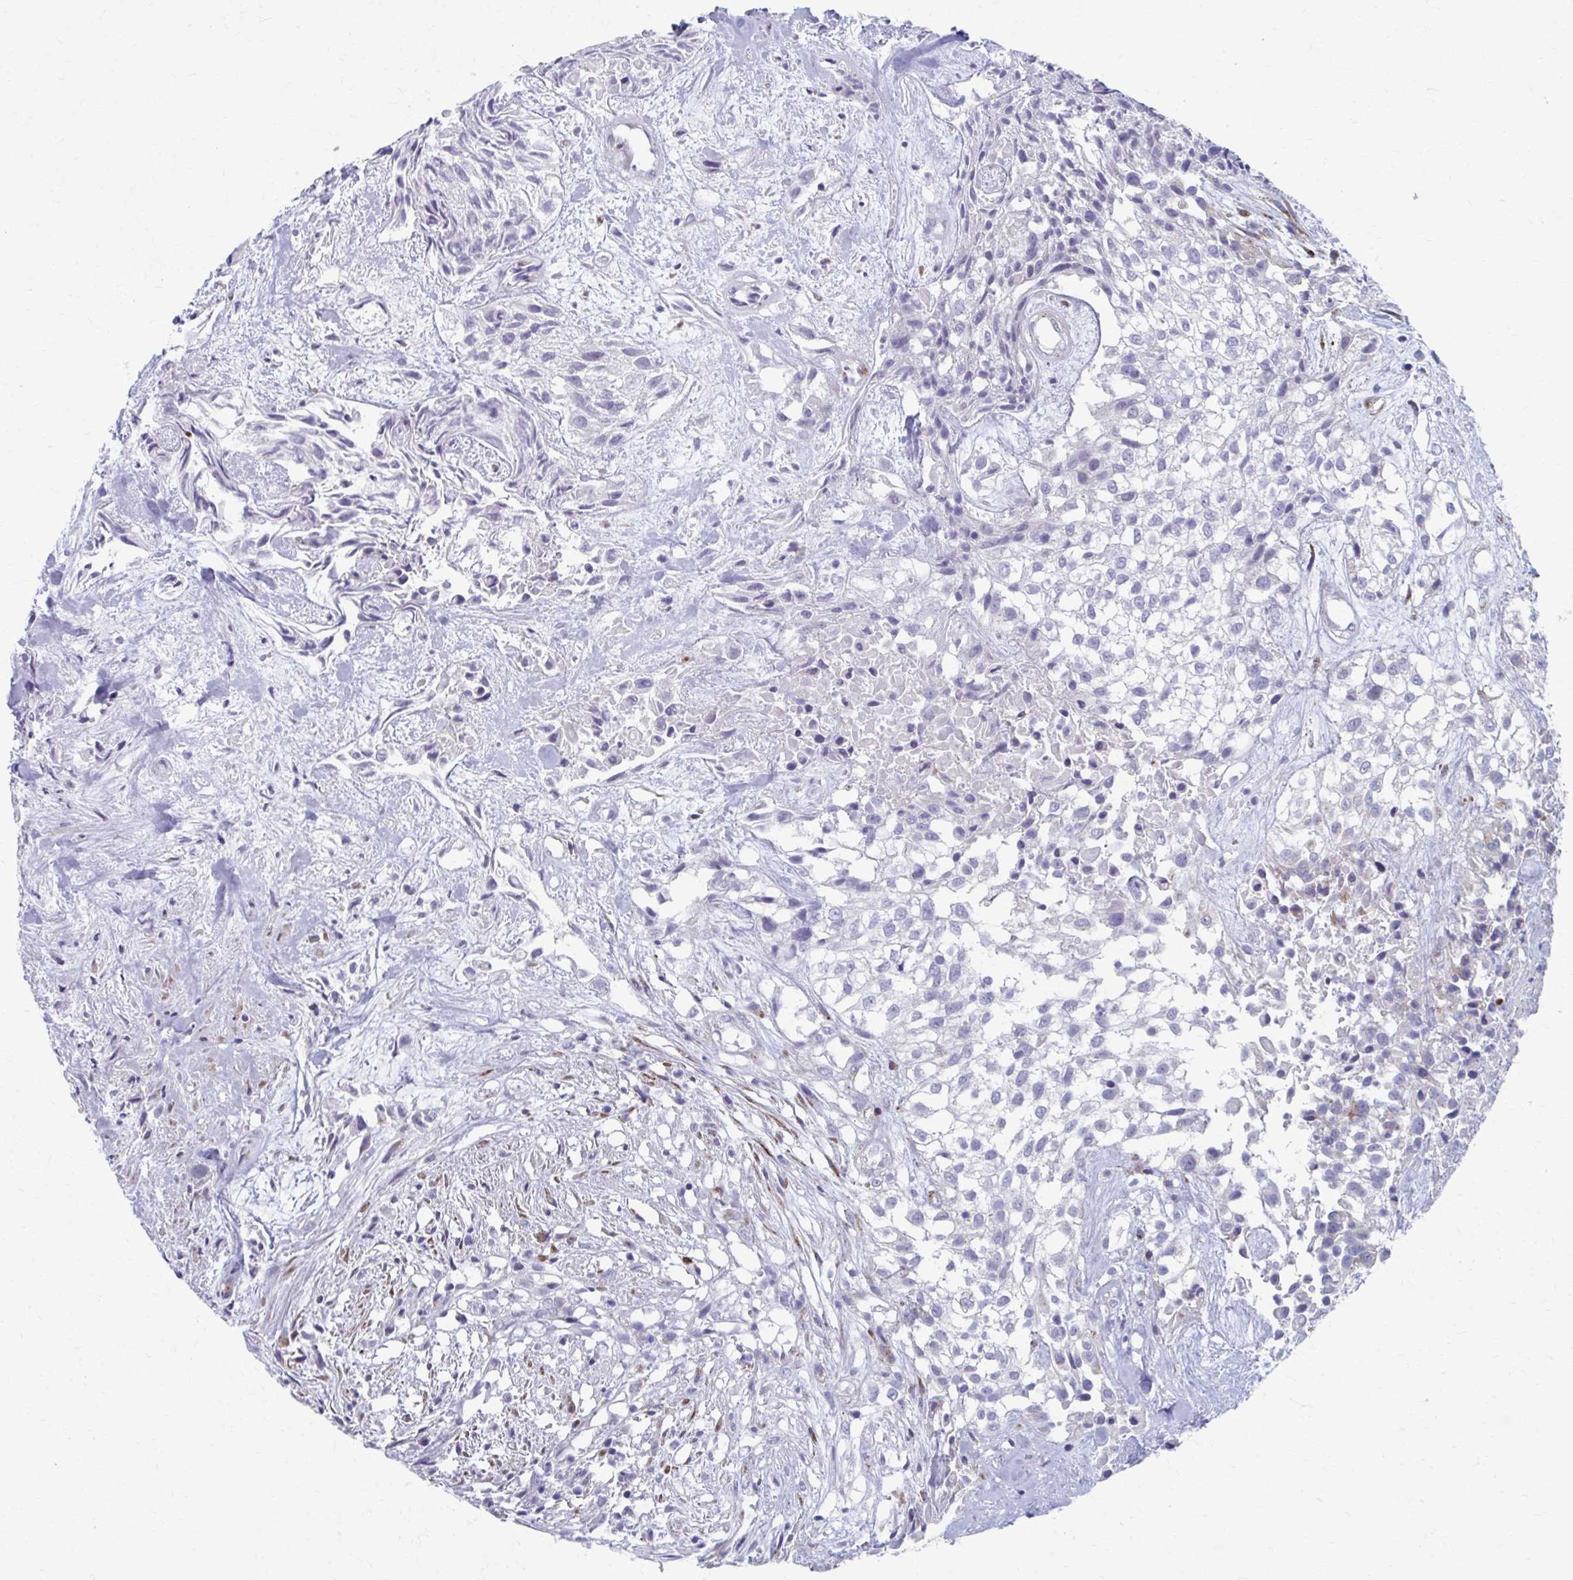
{"staining": {"intensity": "negative", "quantity": "none", "location": "none"}, "tissue": "urothelial cancer", "cell_type": "Tumor cells", "image_type": "cancer", "snomed": [{"axis": "morphology", "description": "Urothelial carcinoma, High grade"}, {"axis": "topography", "description": "Urinary bladder"}], "caption": "Protein analysis of urothelial cancer exhibits no significant expression in tumor cells.", "gene": "OLFM2", "patient": {"sex": "male", "age": 56}}